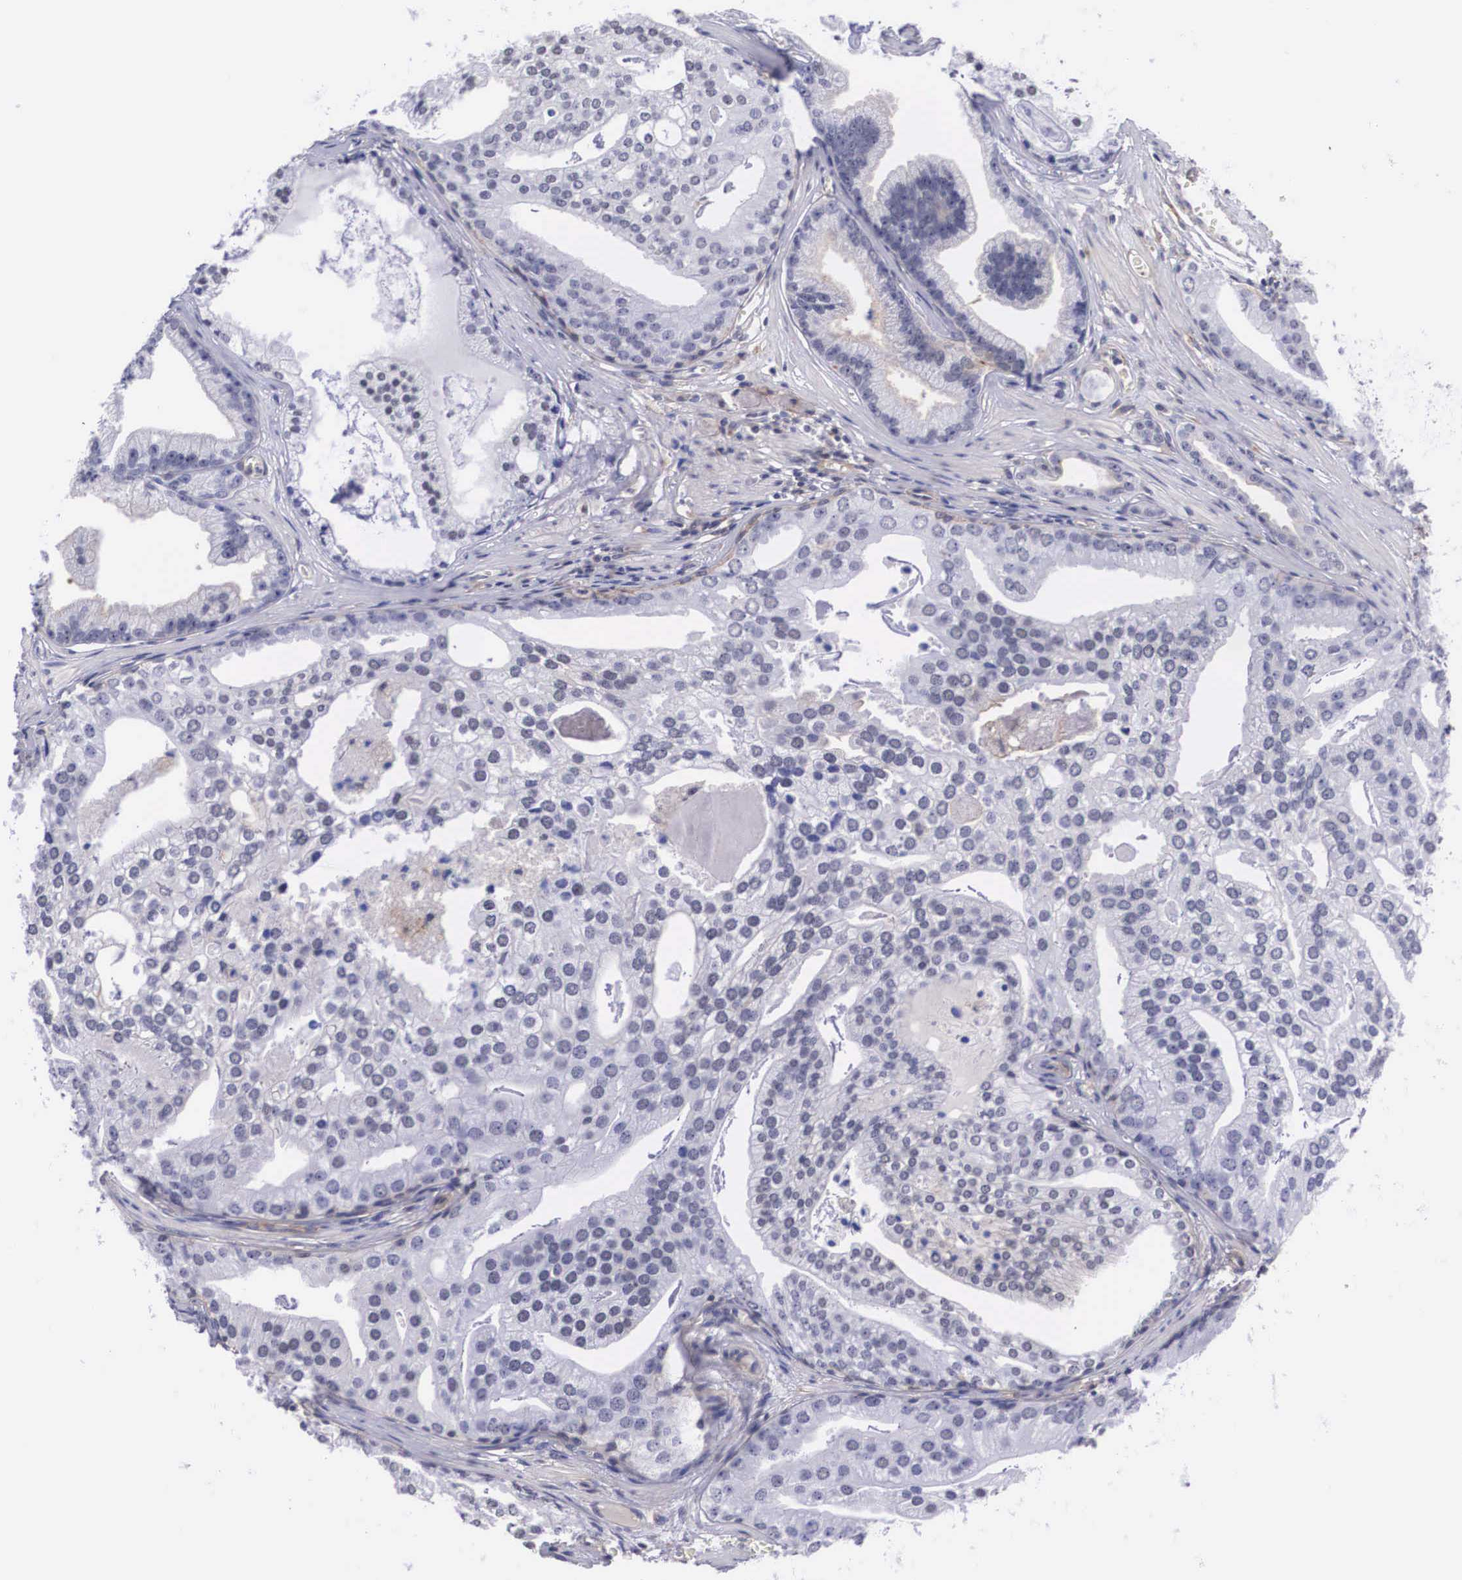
{"staining": {"intensity": "negative", "quantity": "none", "location": "none"}, "tissue": "prostate cancer", "cell_type": "Tumor cells", "image_type": "cancer", "snomed": [{"axis": "morphology", "description": "Adenocarcinoma, High grade"}, {"axis": "topography", "description": "Prostate"}], "caption": "Tumor cells show no significant staining in adenocarcinoma (high-grade) (prostate). (DAB (3,3'-diaminobenzidine) IHC visualized using brightfield microscopy, high magnification).", "gene": "NR4A2", "patient": {"sex": "male", "age": 56}}